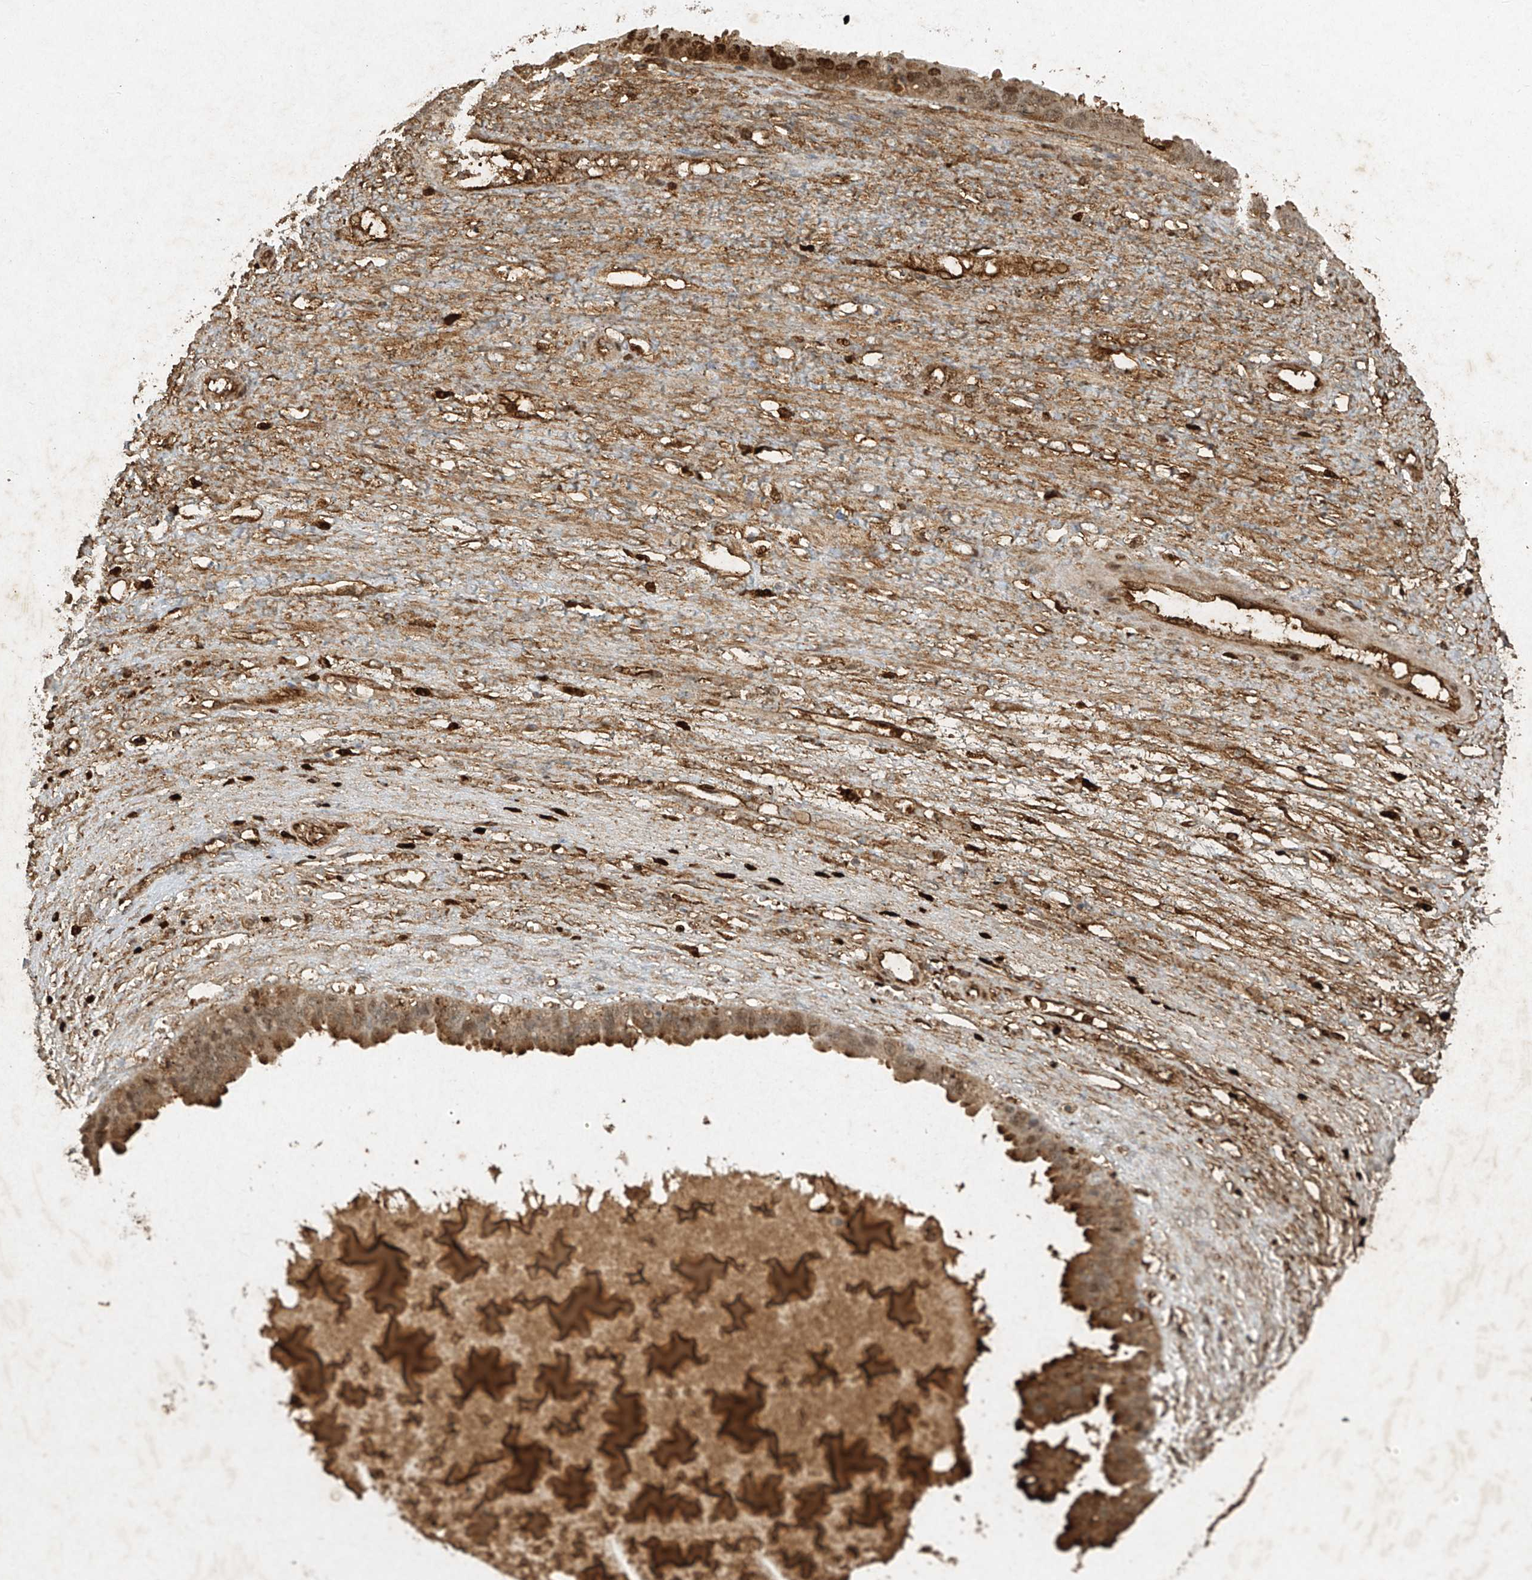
{"staining": {"intensity": "moderate", "quantity": ">75%", "location": "cytoplasmic/membranous,nuclear"}, "tissue": "ovarian cancer", "cell_type": "Tumor cells", "image_type": "cancer", "snomed": [{"axis": "morphology", "description": "Cystadenocarcinoma, serous, NOS"}, {"axis": "topography", "description": "Ovary"}], "caption": "Brown immunohistochemical staining in human ovarian cancer (serous cystadenocarcinoma) reveals moderate cytoplasmic/membranous and nuclear expression in approximately >75% of tumor cells. (DAB IHC, brown staining for protein, blue staining for nuclei).", "gene": "ATRIP", "patient": {"sex": "female", "age": 58}}